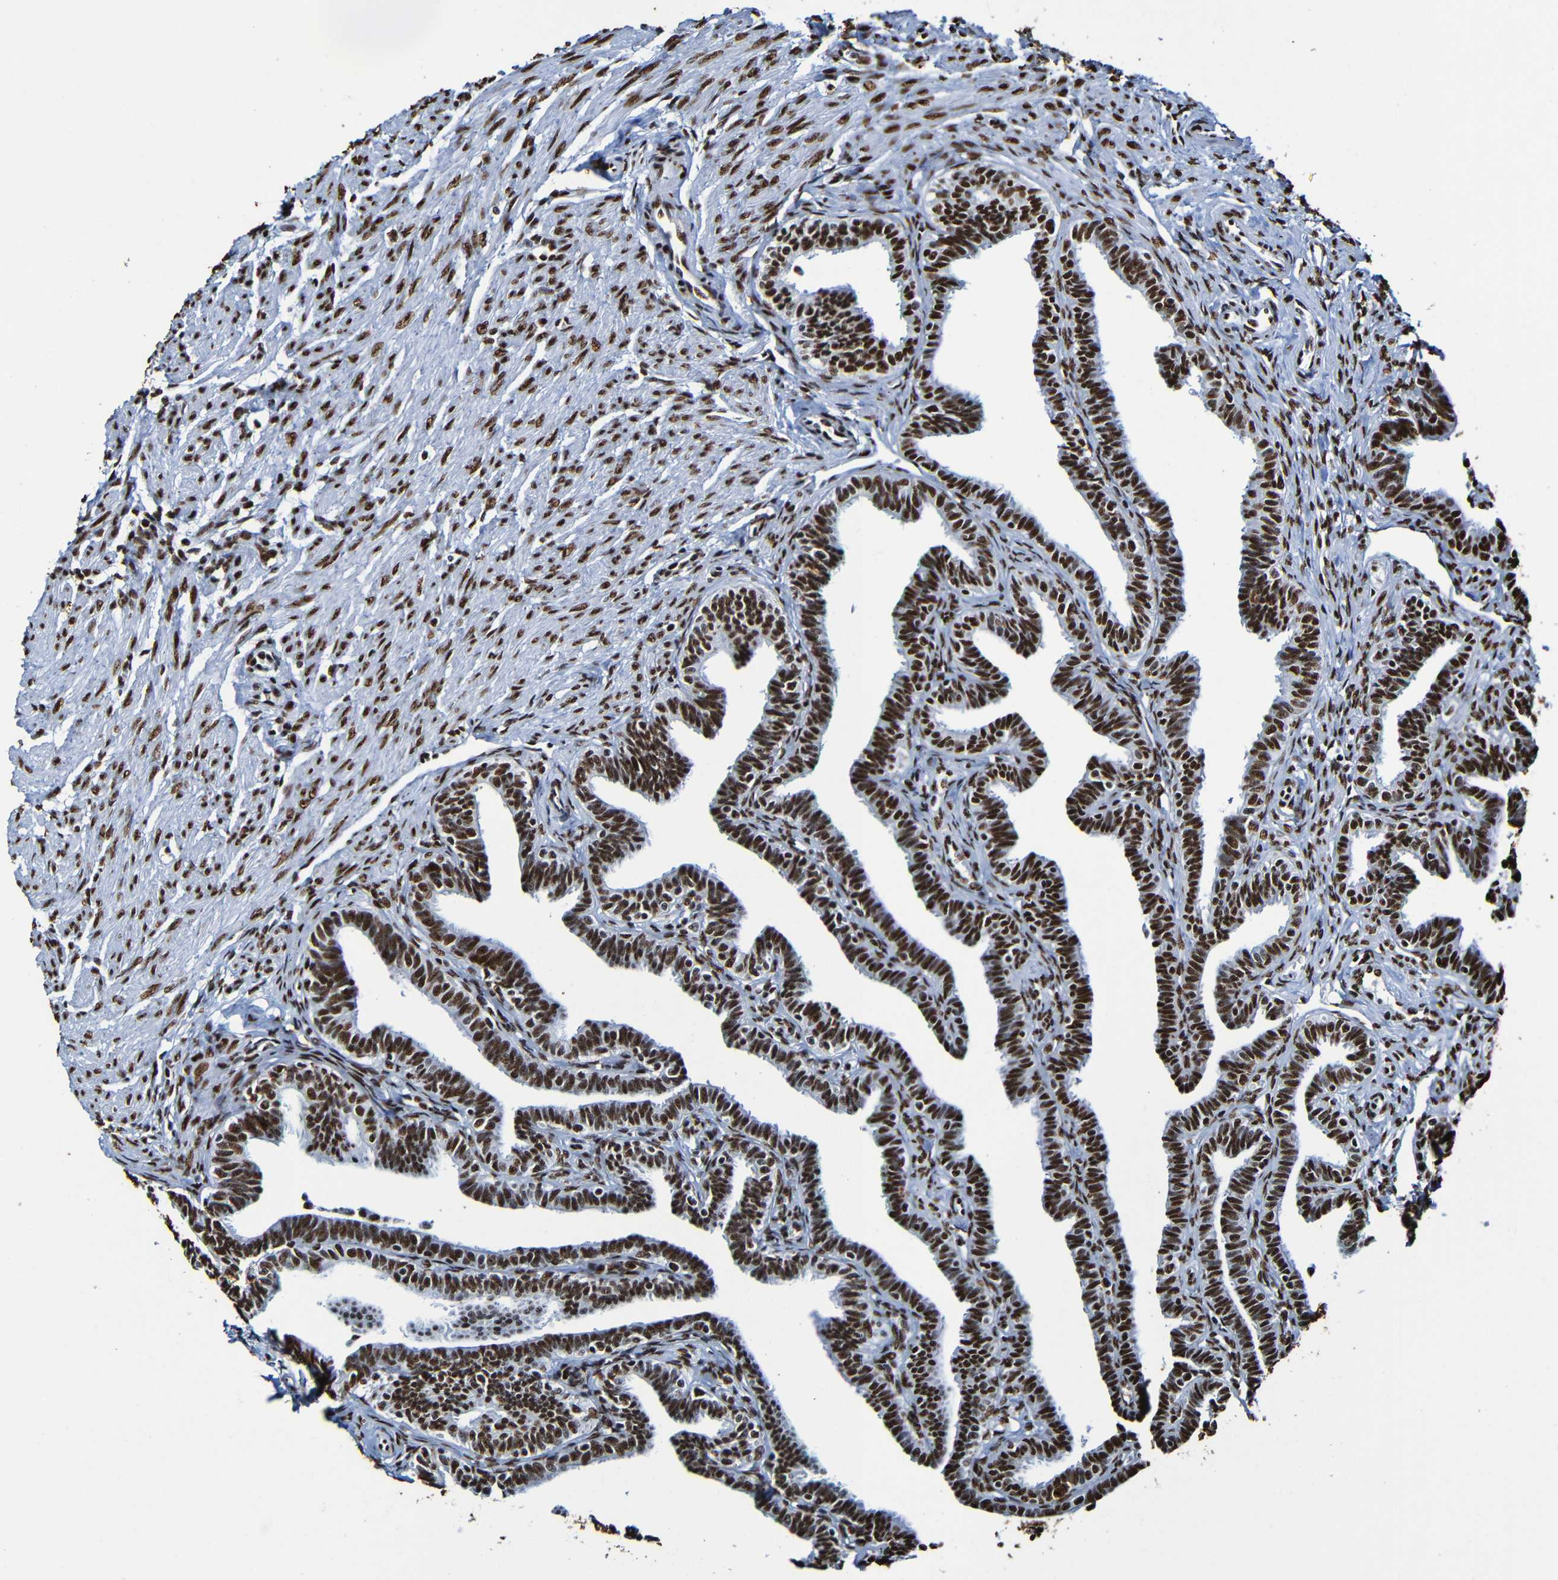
{"staining": {"intensity": "strong", "quantity": ">75%", "location": "nuclear"}, "tissue": "fallopian tube", "cell_type": "Glandular cells", "image_type": "normal", "snomed": [{"axis": "morphology", "description": "Normal tissue, NOS"}, {"axis": "topography", "description": "Fallopian tube"}, {"axis": "topography", "description": "Ovary"}], "caption": "Protein expression analysis of normal fallopian tube reveals strong nuclear positivity in about >75% of glandular cells. The staining was performed using DAB (3,3'-diaminobenzidine) to visualize the protein expression in brown, while the nuclei were stained in blue with hematoxylin (Magnification: 20x).", "gene": "SRSF3", "patient": {"sex": "female", "age": 23}}